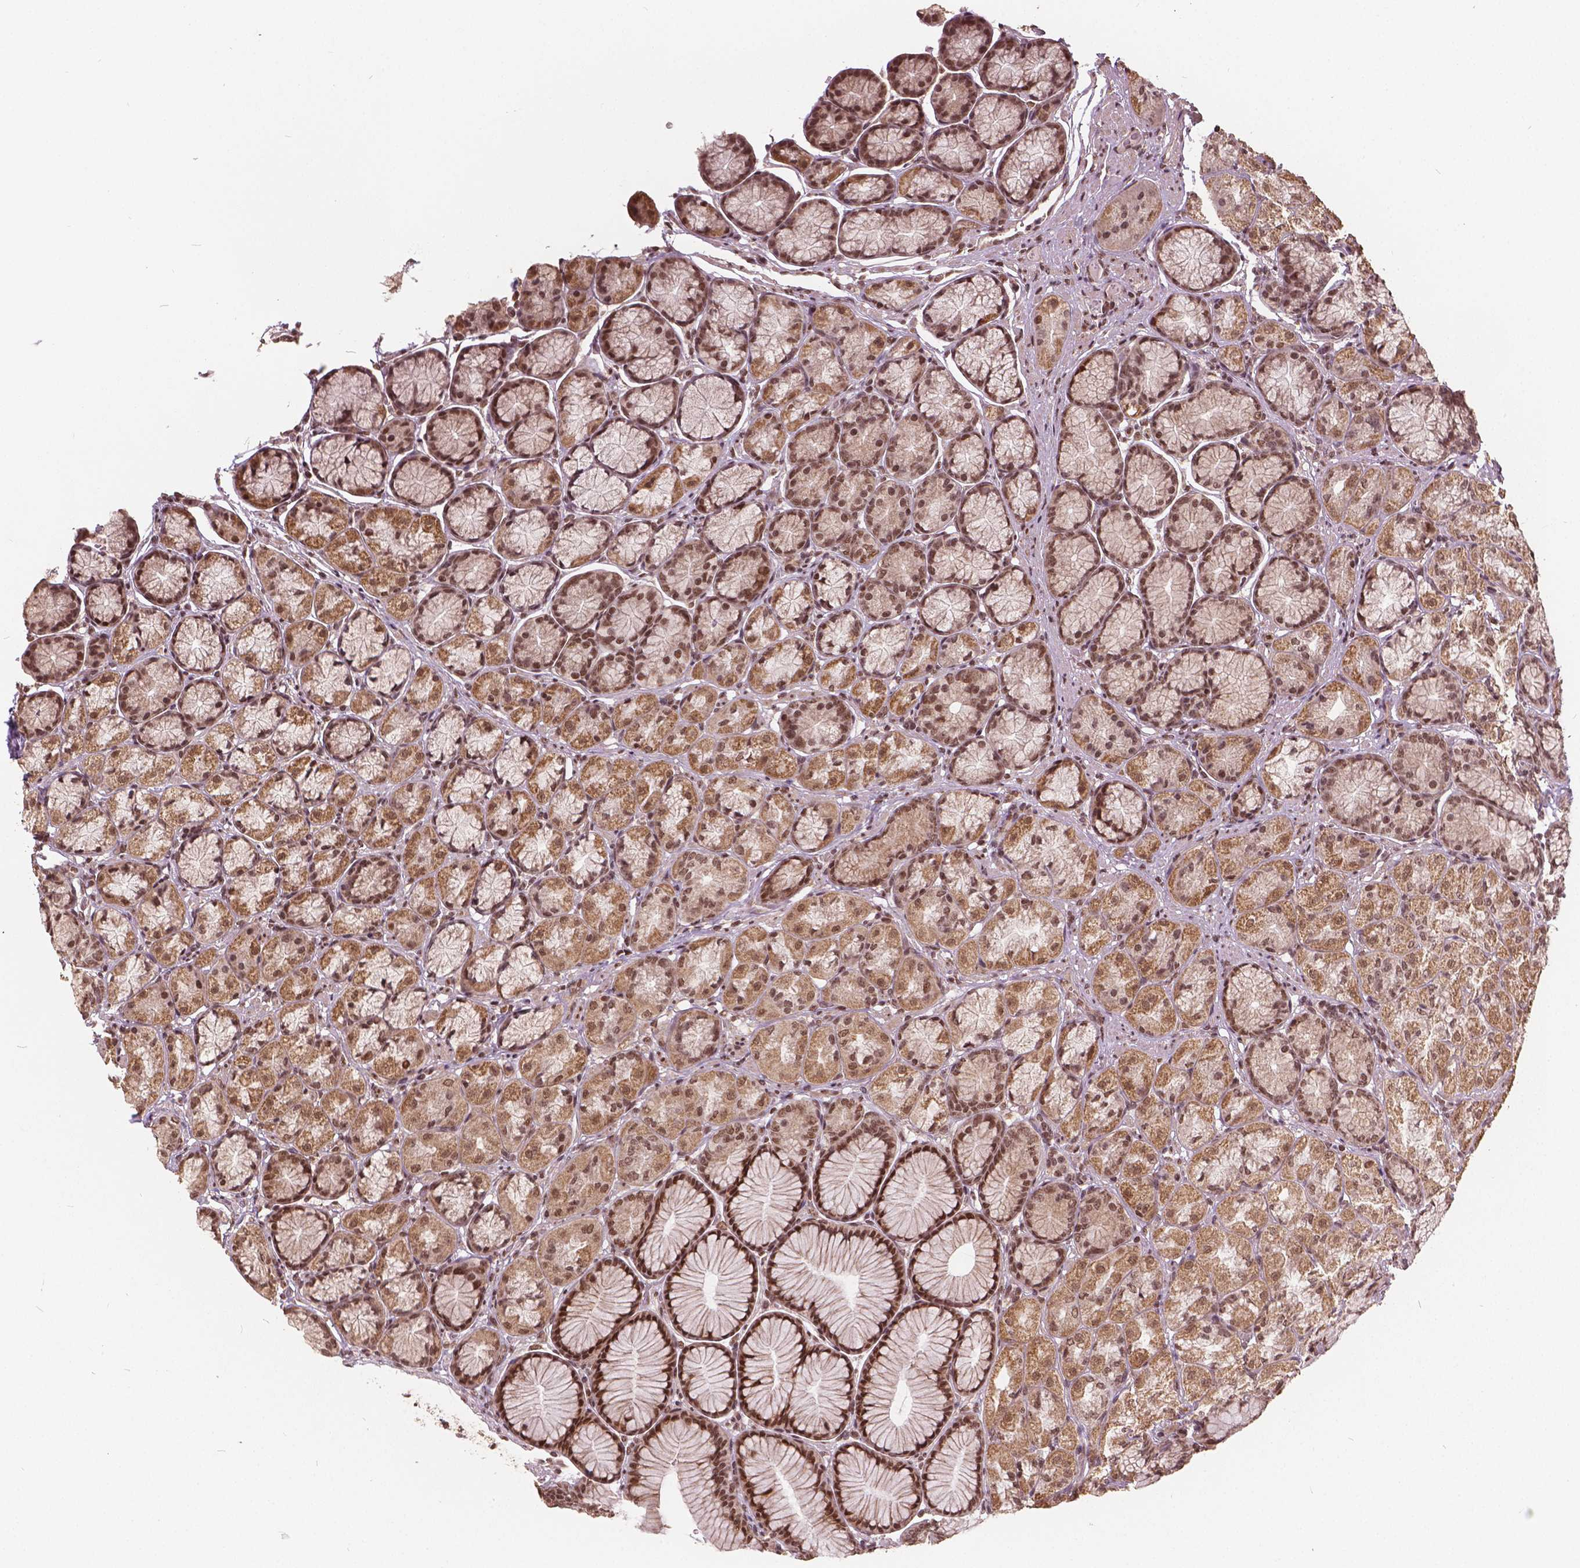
{"staining": {"intensity": "moderate", "quantity": ">75%", "location": "cytoplasmic/membranous,nuclear"}, "tissue": "stomach", "cell_type": "Glandular cells", "image_type": "normal", "snomed": [{"axis": "morphology", "description": "Normal tissue, NOS"}, {"axis": "morphology", "description": "Adenocarcinoma, NOS"}, {"axis": "morphology", "description": "Adenocarcinoma, High grade"}, {"axis": "topography", "description": "Stomach, upper"}, {"axis": "topography", "description": "Stomach"}], "caption": "Human stomach stained with a brown dye displays moderate cytoplasmic/membranous,nuclear positive staining in about >75% of glandular cells.", "gene": "GPS2", "patient": {"sex": "female", "age": 65}}